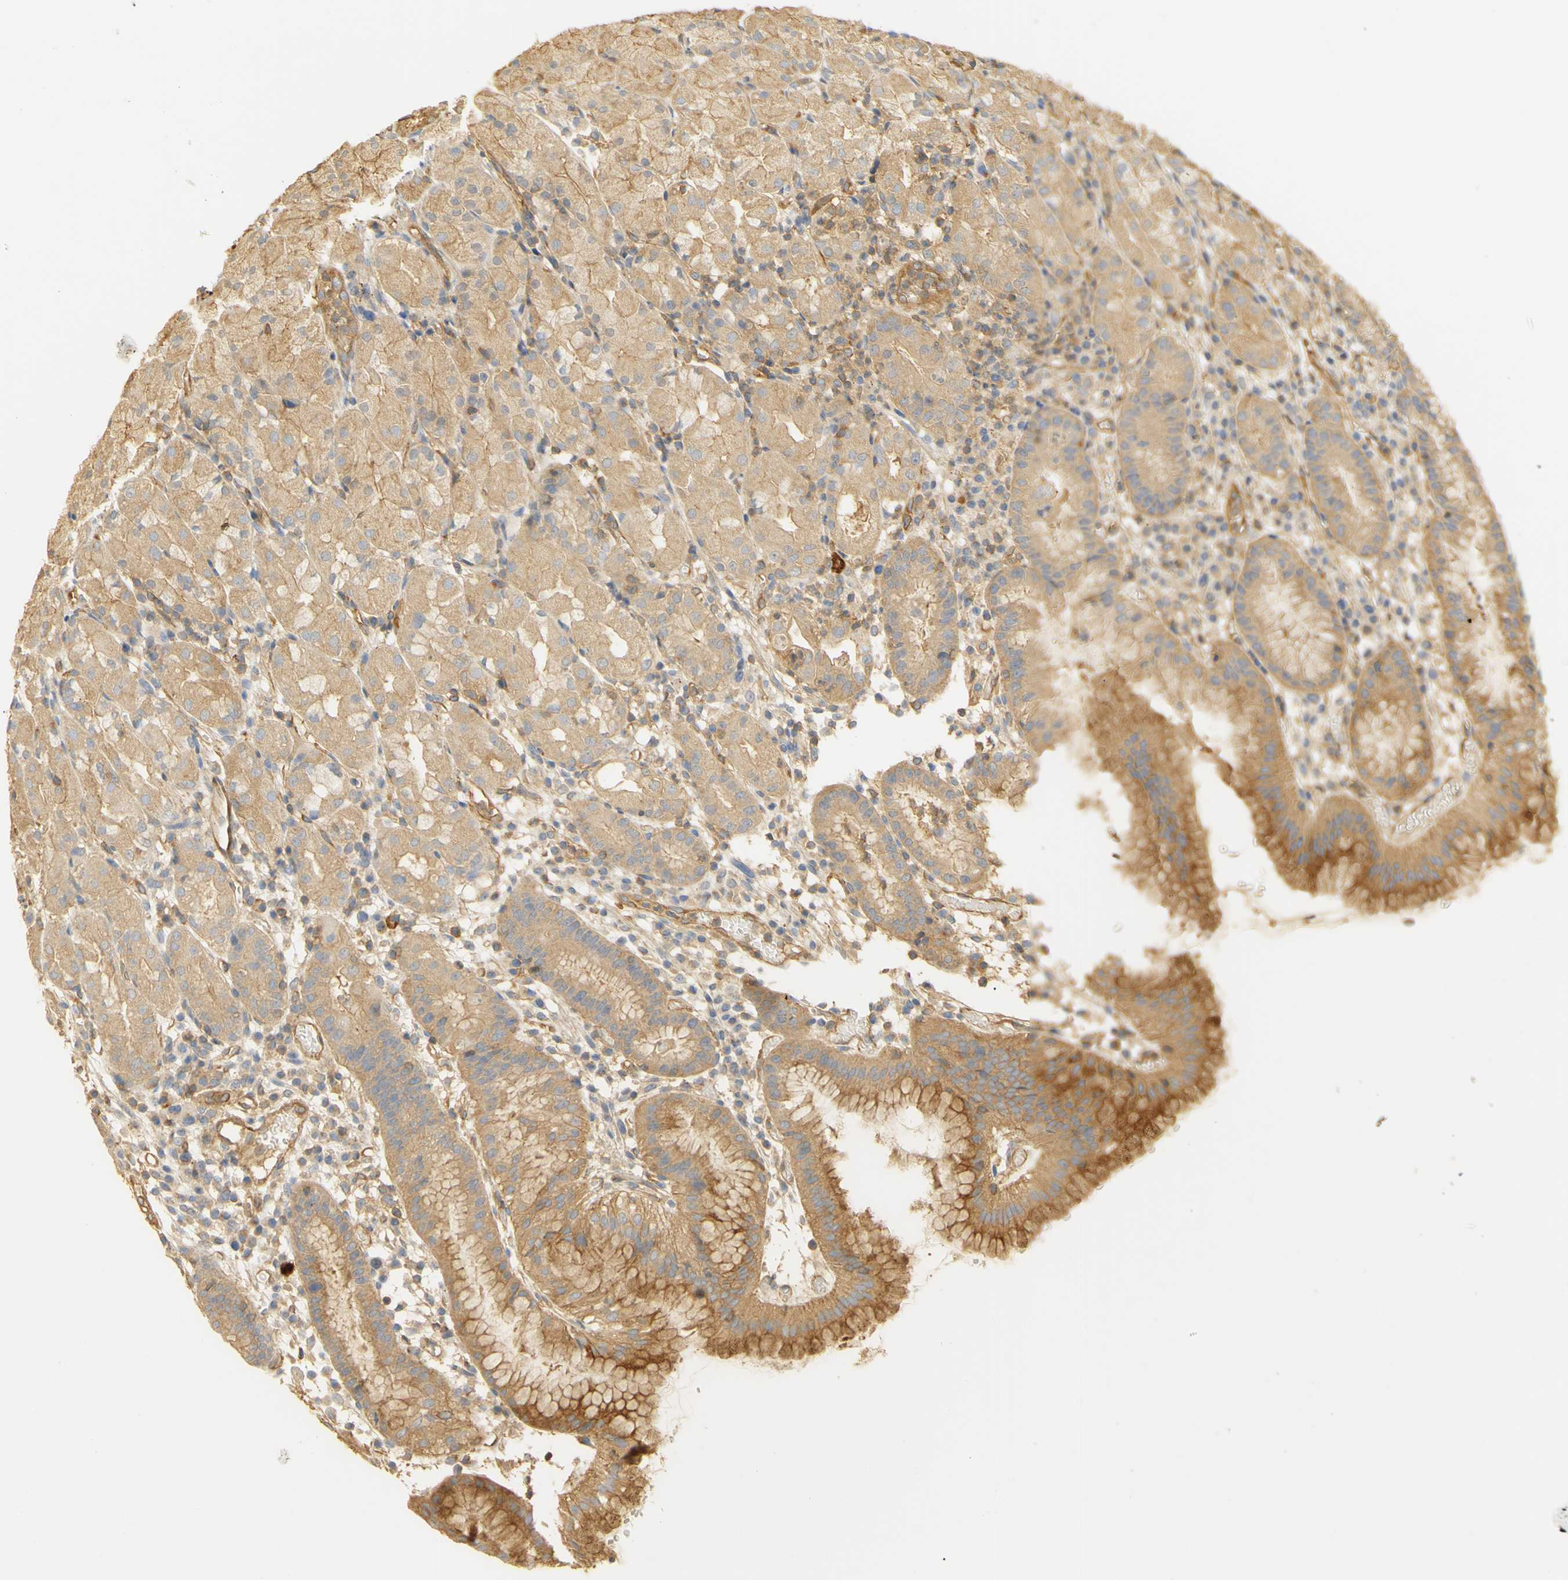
{"staining": {"intensity": "moderate", "quantity": ">75%", "location": "cytoplasmic/membranous"}, "tissue": "stomach", "cell_type": "Glandular cells", "image_type": "normal", "snomed": [{"axis": "morphology", "description": "Normal tissue, NOS"}, {"axis": "topography", "description": "Stomach"}, {"axis": "topography", "description": "Stomach, lower"}], "caption": "Immunohistochemistry (IHC) of normal stomach reveals medium levels of moderate cytoplasmic/membranous expression in about >75% of glandular cells.", "gene": "KCNE4", "patient": {"sex": "female", "age": 75}}